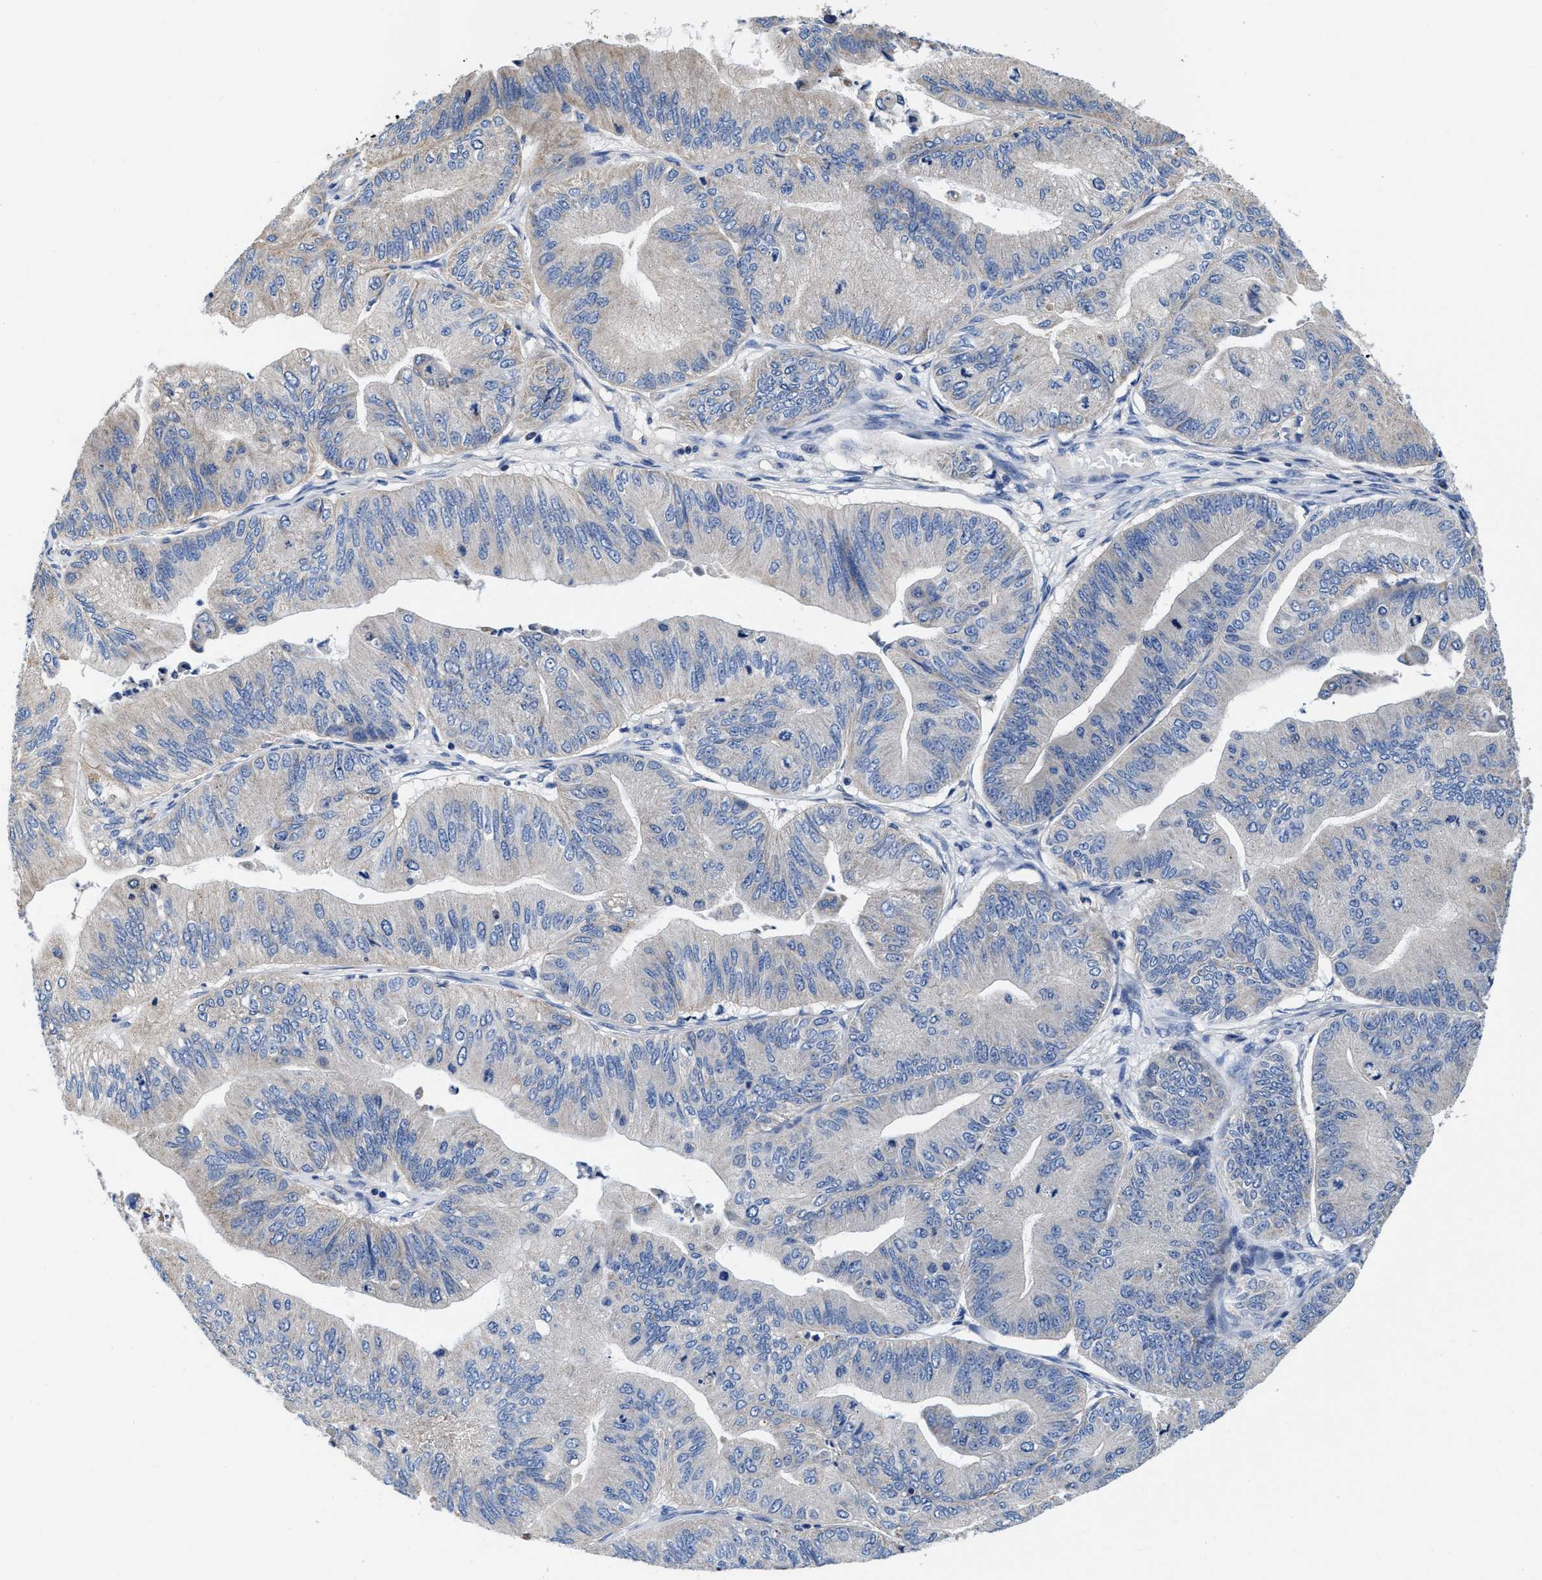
{"staining": {"intensity": "negative", "quantity": "none", "location": "none"}, "tissue": "ovarian cancer", "cell_type": "Tumor cells", "image_type": "cancer", "snomed": [{"axis": "morphology", "description": "Cystadenocarcinoma, mucinous, NOS"}, {"axis": "topography", "description": "Ovary"}], "caption": "Protein analysis of ovarian cancer (mucinous cystadenocarcinoma) shows no significant expression in tumor cells.", "gene": "TMEM30A", "patient": {"sex": "female", "age": 61}}